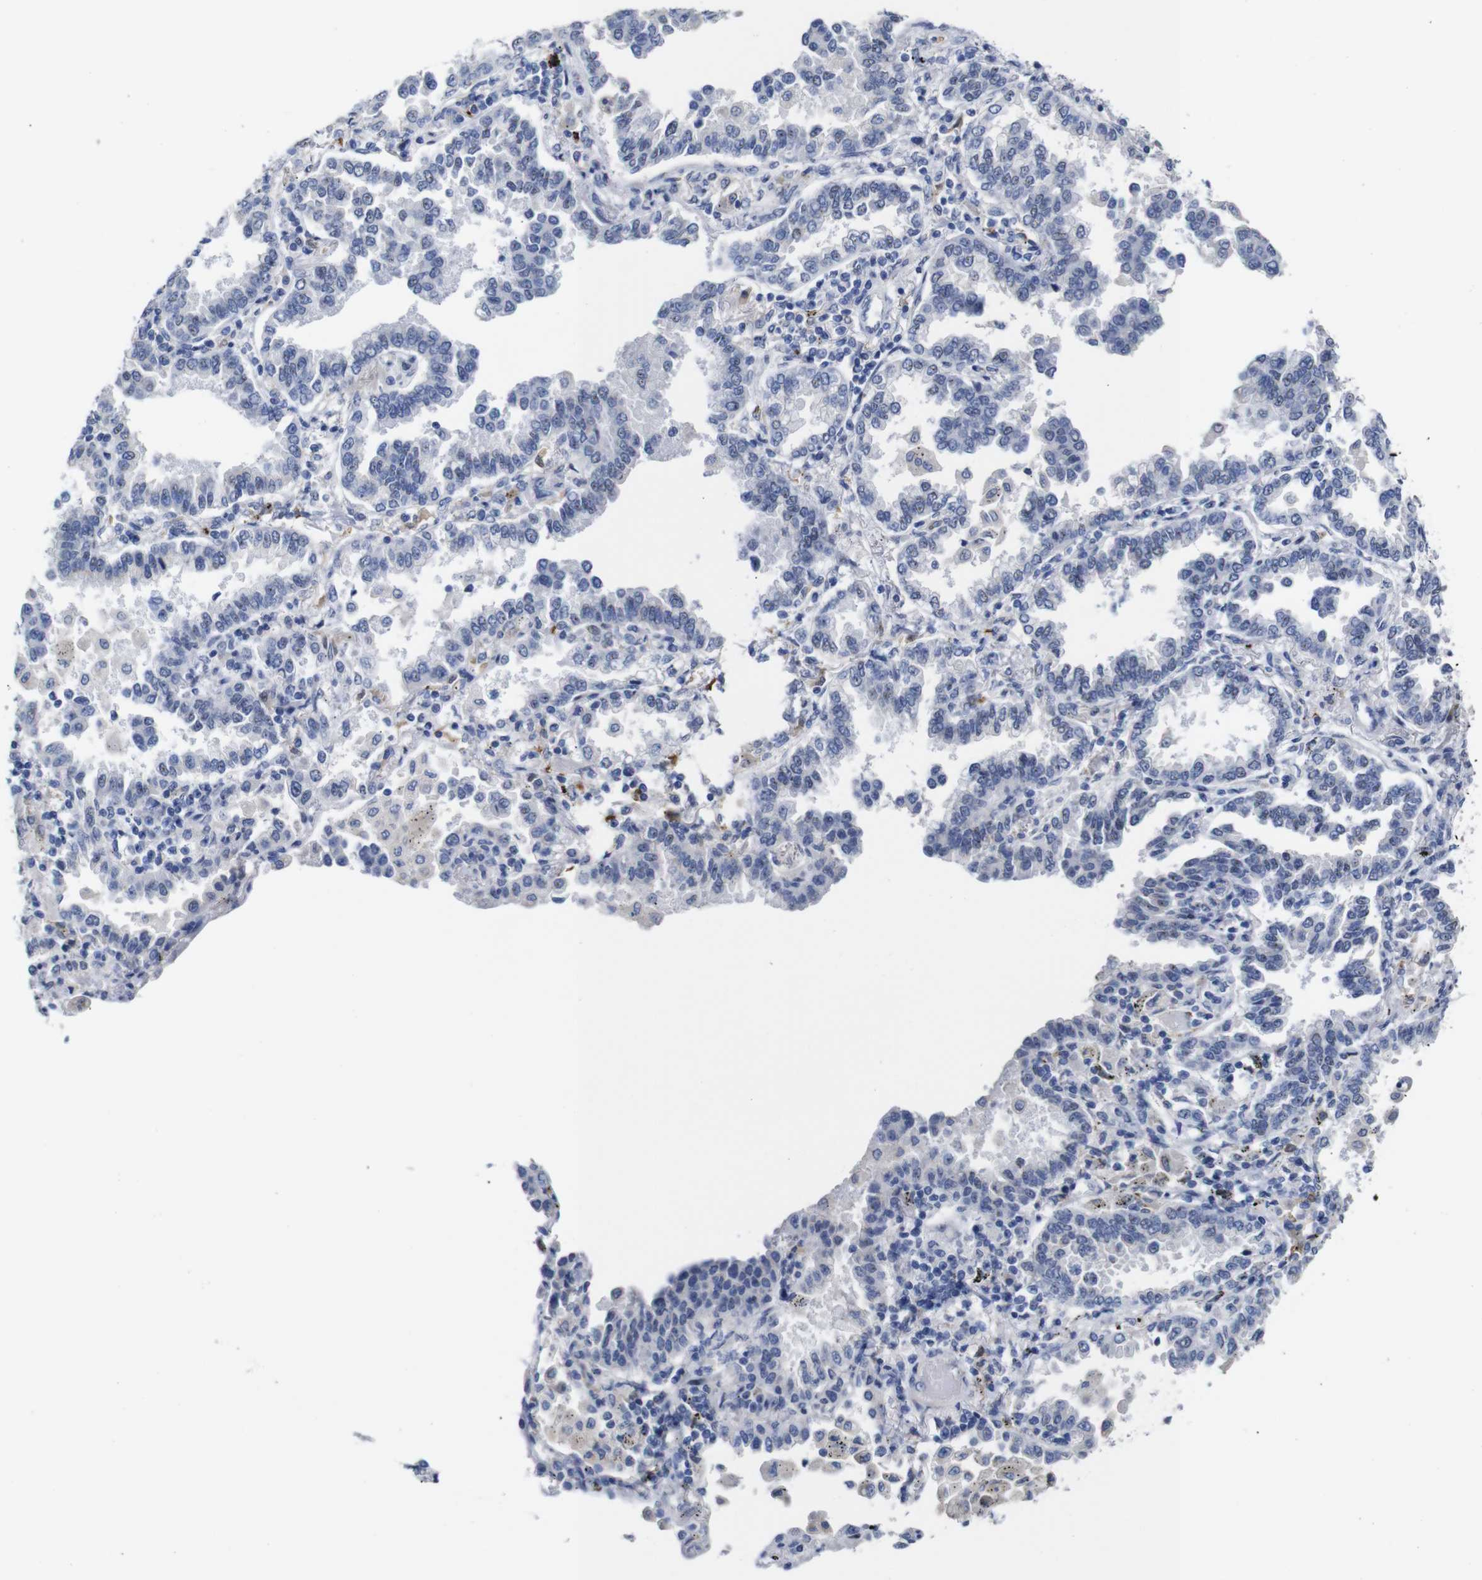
{"staining": {"intensity": "negative", "quantity": "none", "location": "none"}, "tissue": "lung cancer", "cell_type": "Tumor cells", "image_type": "cancer", "snomed": [{"axis": "morphology", "description": "Normal tissue, NOS"}, {"axis": "morphology", "description": "Adenocarcinoma, NOS"}, {"axis": "topography", "description": "Lung"}], "caption": "IHC of human lung adenocarcinoma displays no staining in tumor cells.", "gene": "TCEAL9", "patient": {"sex": "male", "age": 59}}